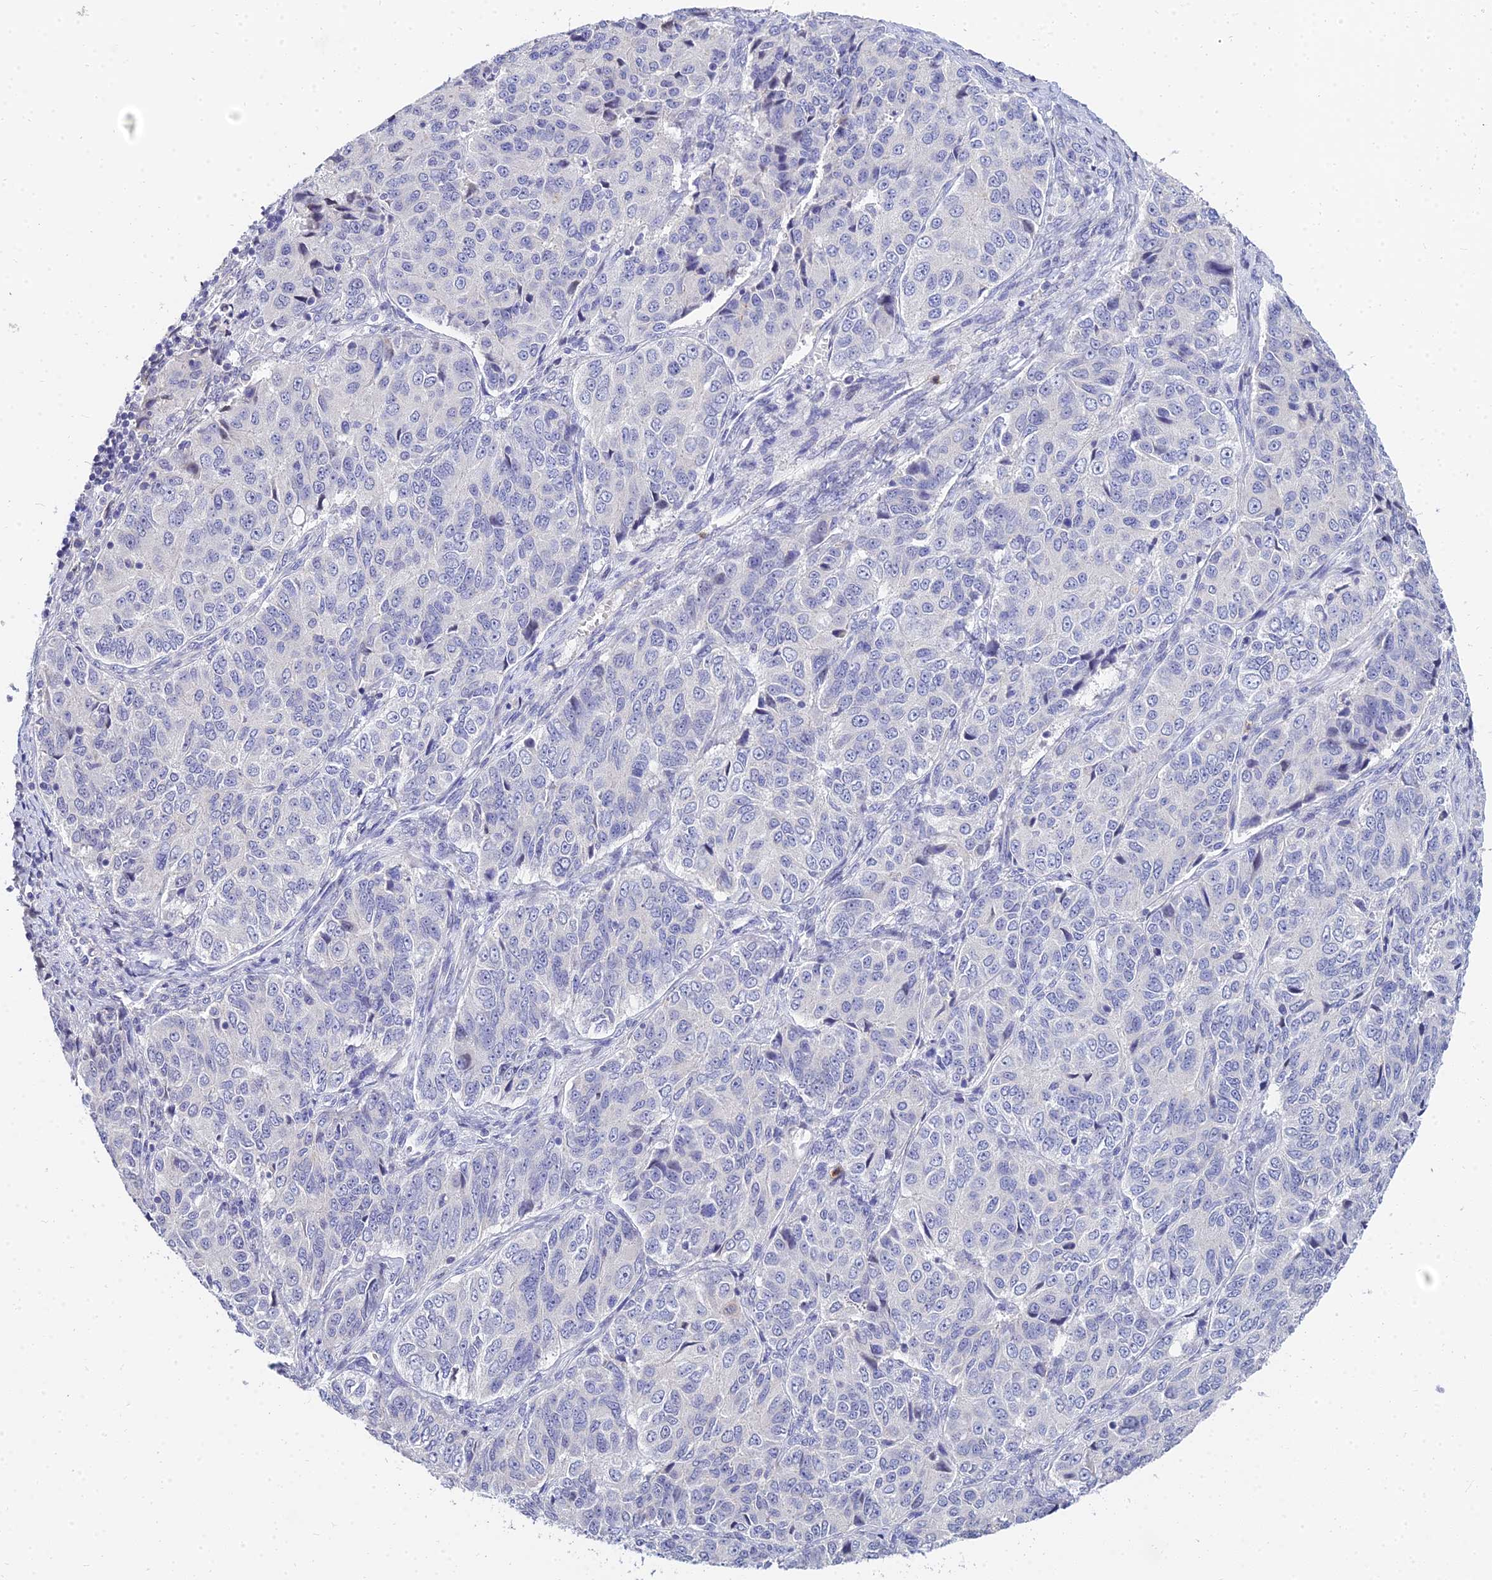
{"staining": {"intensity": "negative", "quantity": "none", "location": "none"}, "tissue": "ovarian cancer", "cell_type": "Tumor cells", "image_type": "cancer", "snomed": [{"axis": "morphology", "description": "Carcinoma, endometroid"}, {"axis": "topography", "description": "Ovary"}], "caption": "An immunohistochemistry image of ovarian endometroid carcinoma is shown. There is no staining in tumor cells of ovarian endometroid carcinoma.", "gene": "VWC2L", "patient": {"sex": "female", "age": 51}}